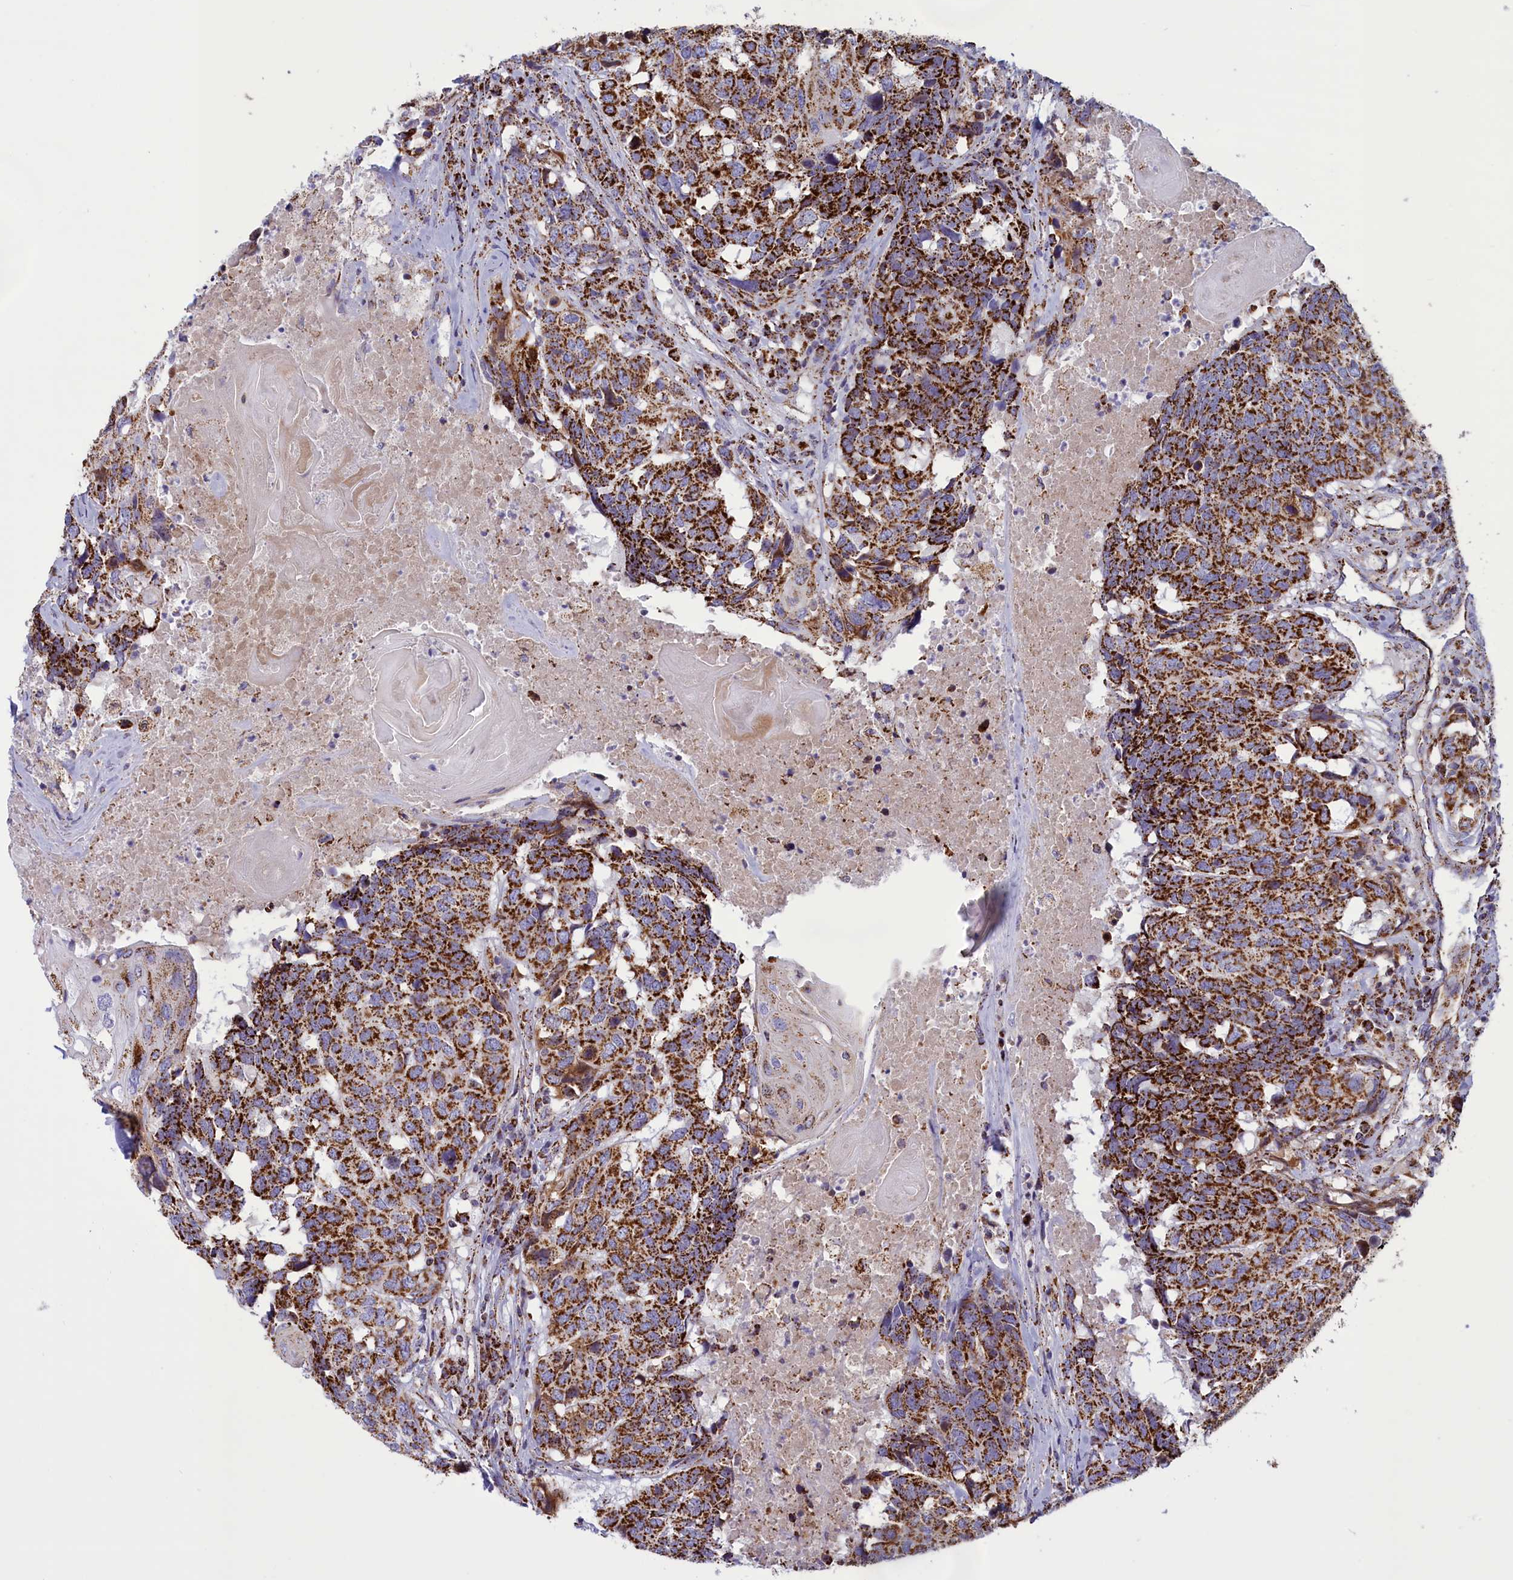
{"staining": {"intensity": "strong", "quantity": ">75%", "location": "cytoplasmic/membranous"}, "tissue": "head and neck cancer", "cell_type": "Tumor cells", "image_type": "cancer", "snomed": [{"axis": "morphology", "description": "Squamous cell carcinoma, NOS"}, {"axis": "topography", "description": "Head-Neck"}], "caption": "Immunohistochemistry of head and neck cancer shows high levels of strong cytoplasmic/membranous positivity in approximately >75% of tumor cells. The staining is performed using DAB brown chromogen to label protein expression. The nuclei are counter-stained blue using hematoxylin.", "gene": "ISOC2", "patient": {"sex": "male", "age": 66}}